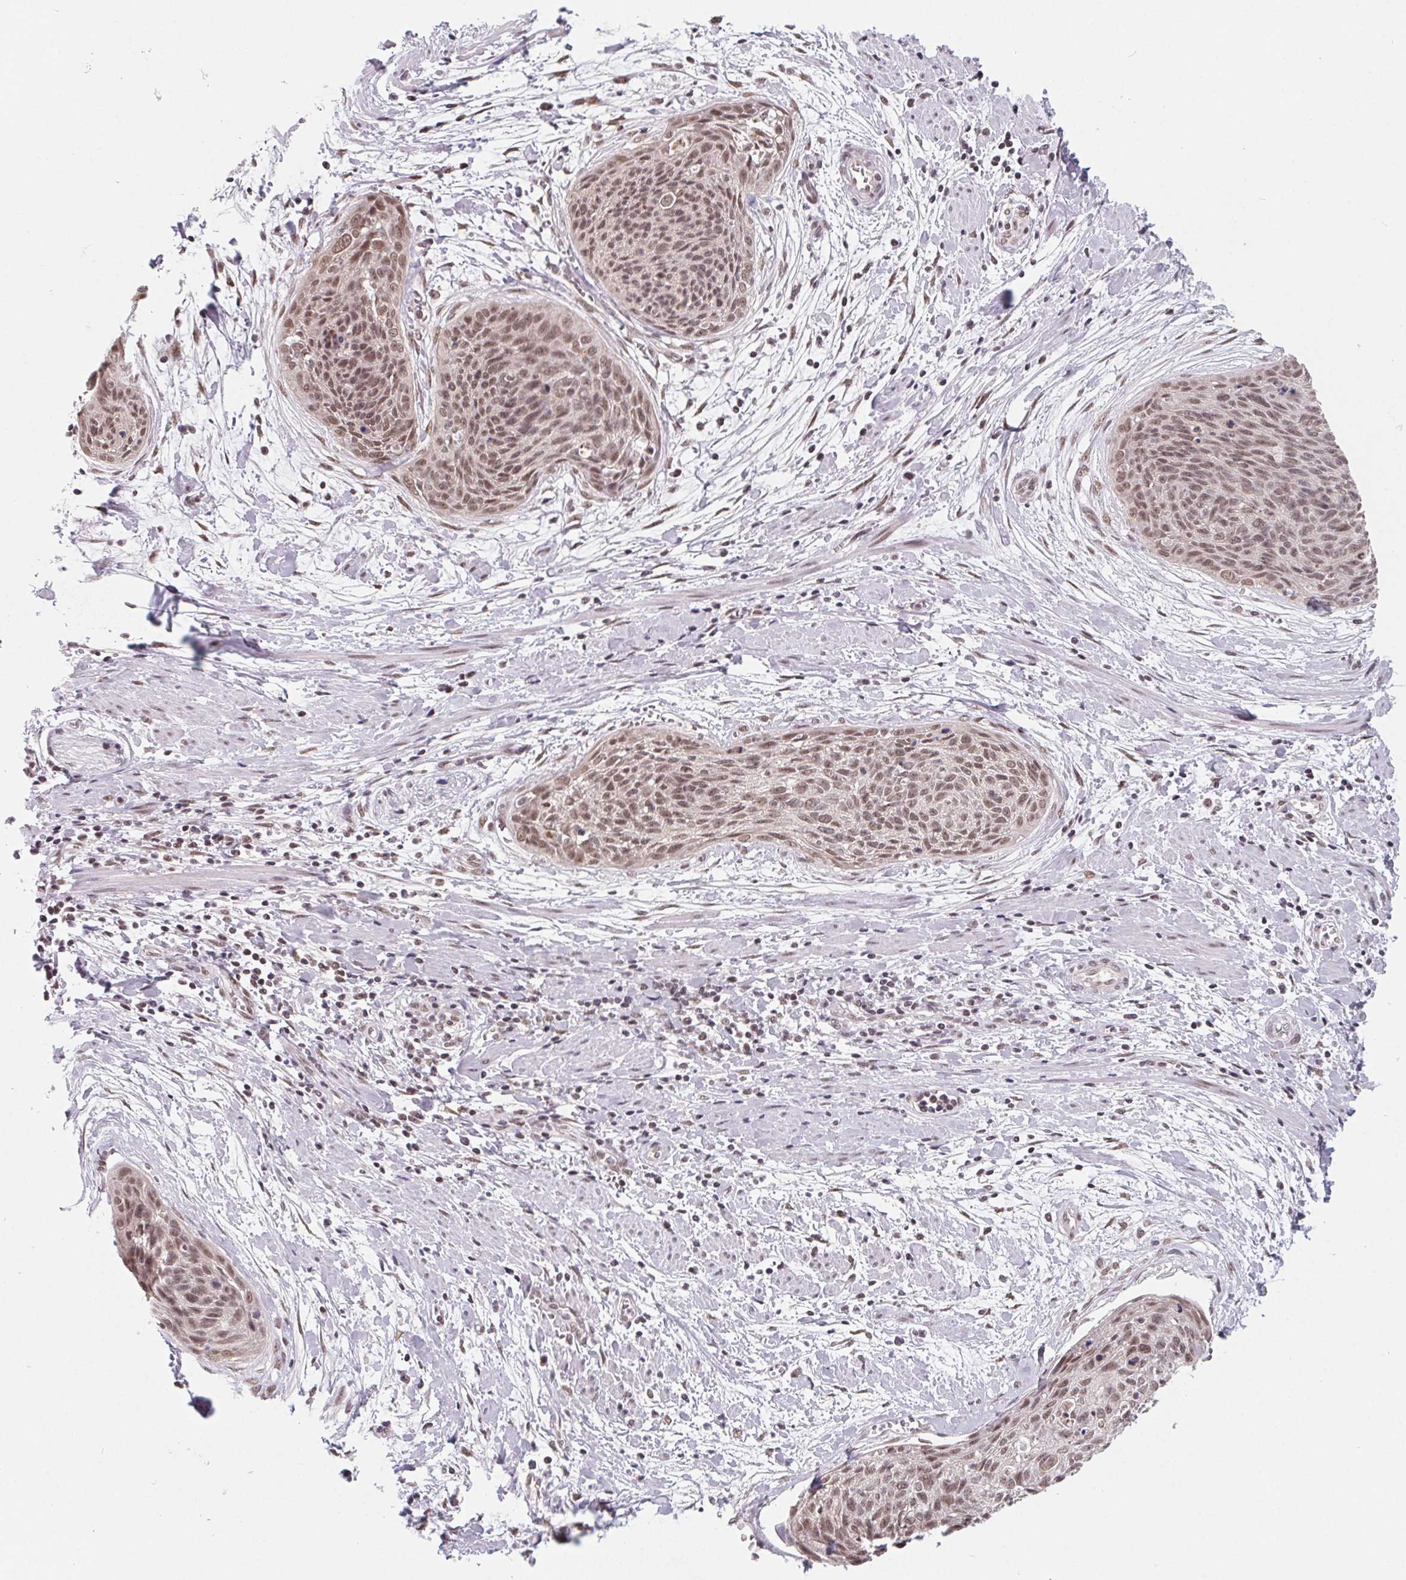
{"staining": {"intensity": "moderate", "quantity": ">75%", "location": "nuclear"}, "tissue": "cervical cancer", "cell_type": "Tumor cells", "image_type": "cancer", "snomed": [{"axis": "morphology", "description": "Squamous cell carcinoma, NOS"}, {"axis": "topography", "description": "Cervix"}], "caption": "Immunohistochemistry (DAB (3,3'-diaminobenzidine)) staining of cervical cancer demonstrates moderate nuclear protein staining in approximately >75% of tumor cells.", "gene": "TCERG1", "patient": {"sex": "female", "age": 55}}